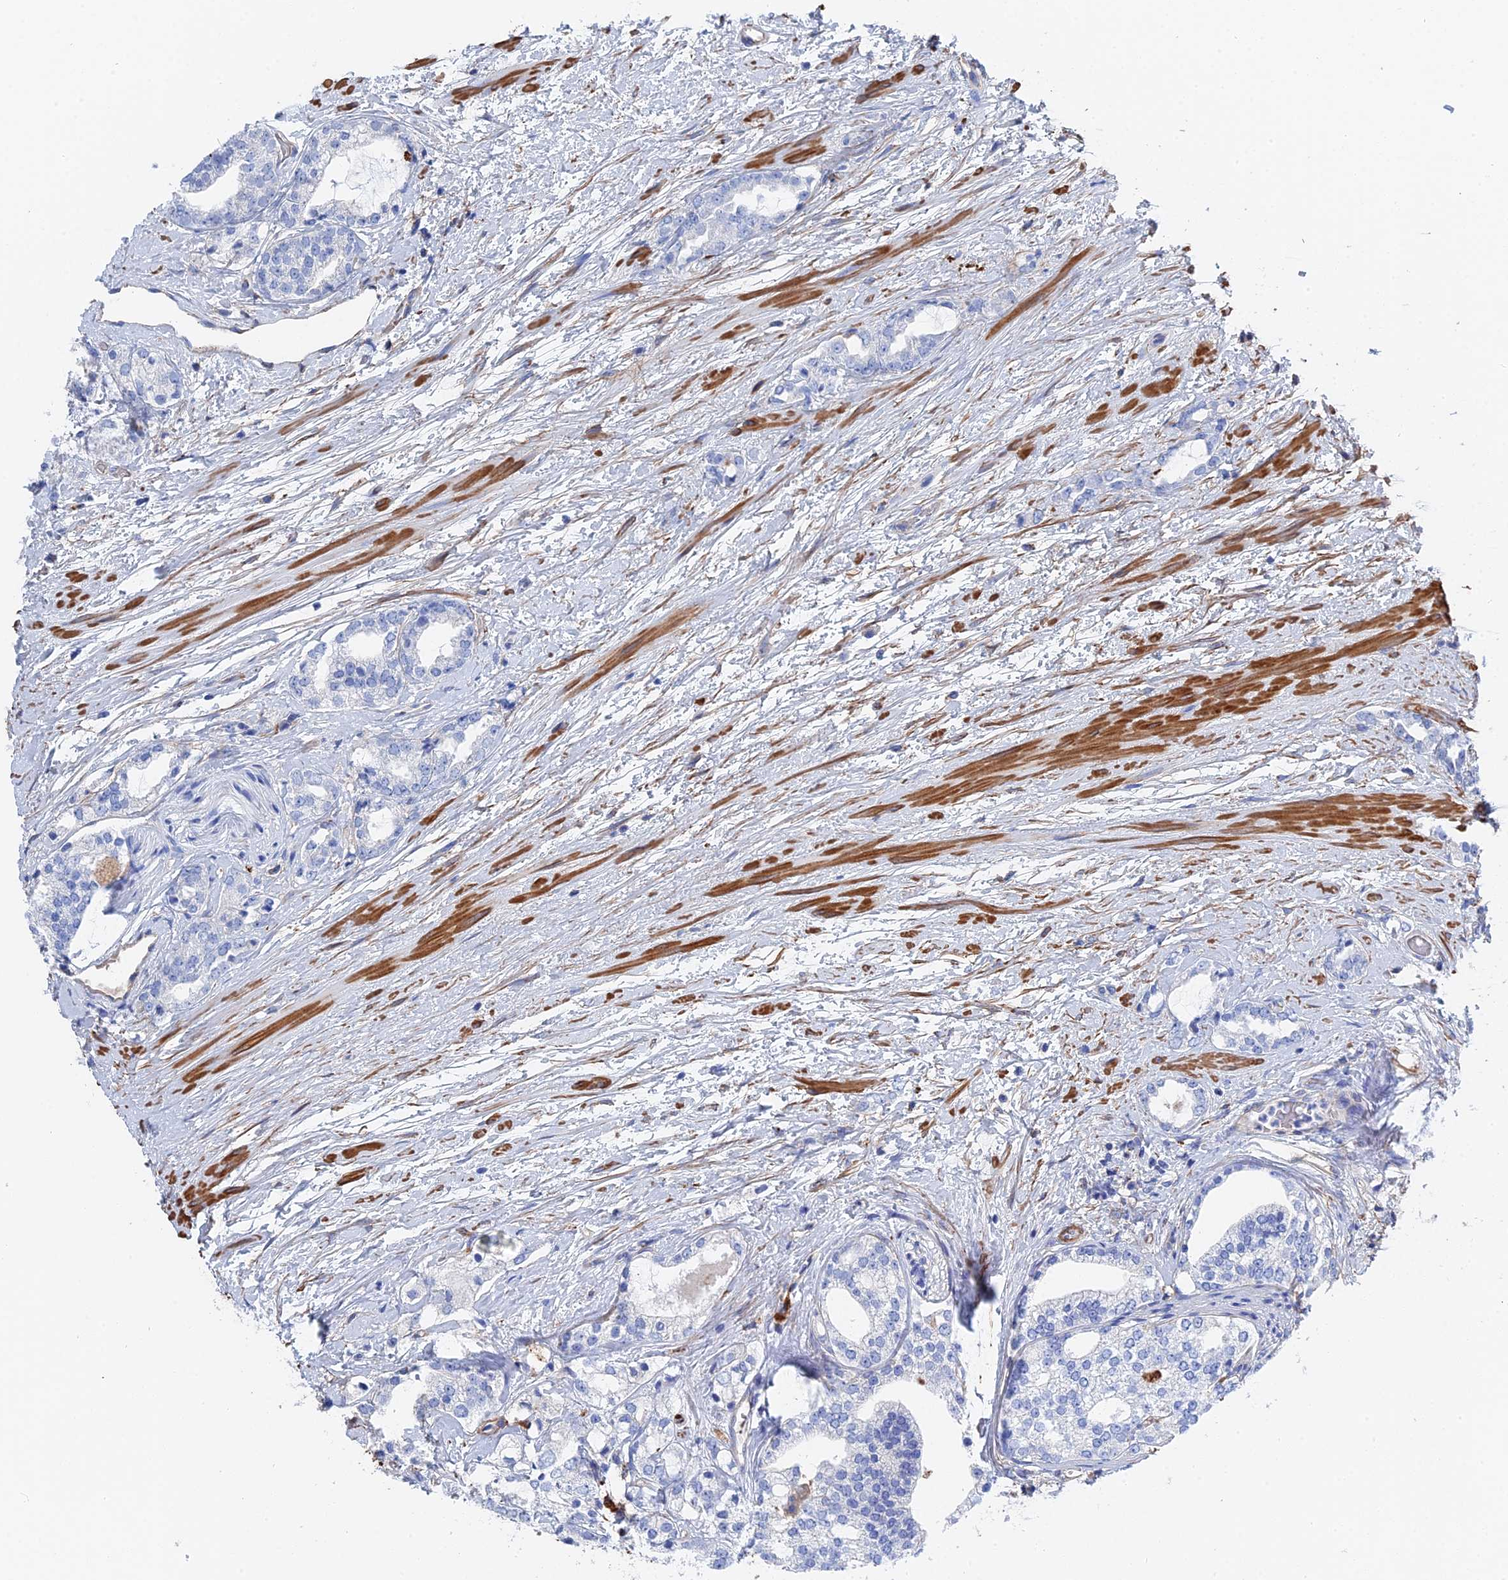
{"staining": {"intensity": "negative", "quantity": "none", "location": "none"}, "tissue": "prostate cancer", "cell_type": "Tumor cells", "image_type": "cancer", "snomed": [{"axis": "morphology", "description": "Adenocarcinoma, High grade"}, {"axis": "topography", "description": "Prostate"}], "caption": "Prostate cancer (high-grade adenocarcinoma) stained for a protein using IHC shows no positivity tumor cells.", "gene": "STRA6", "patient": {"sex": "male", "age": 64}}